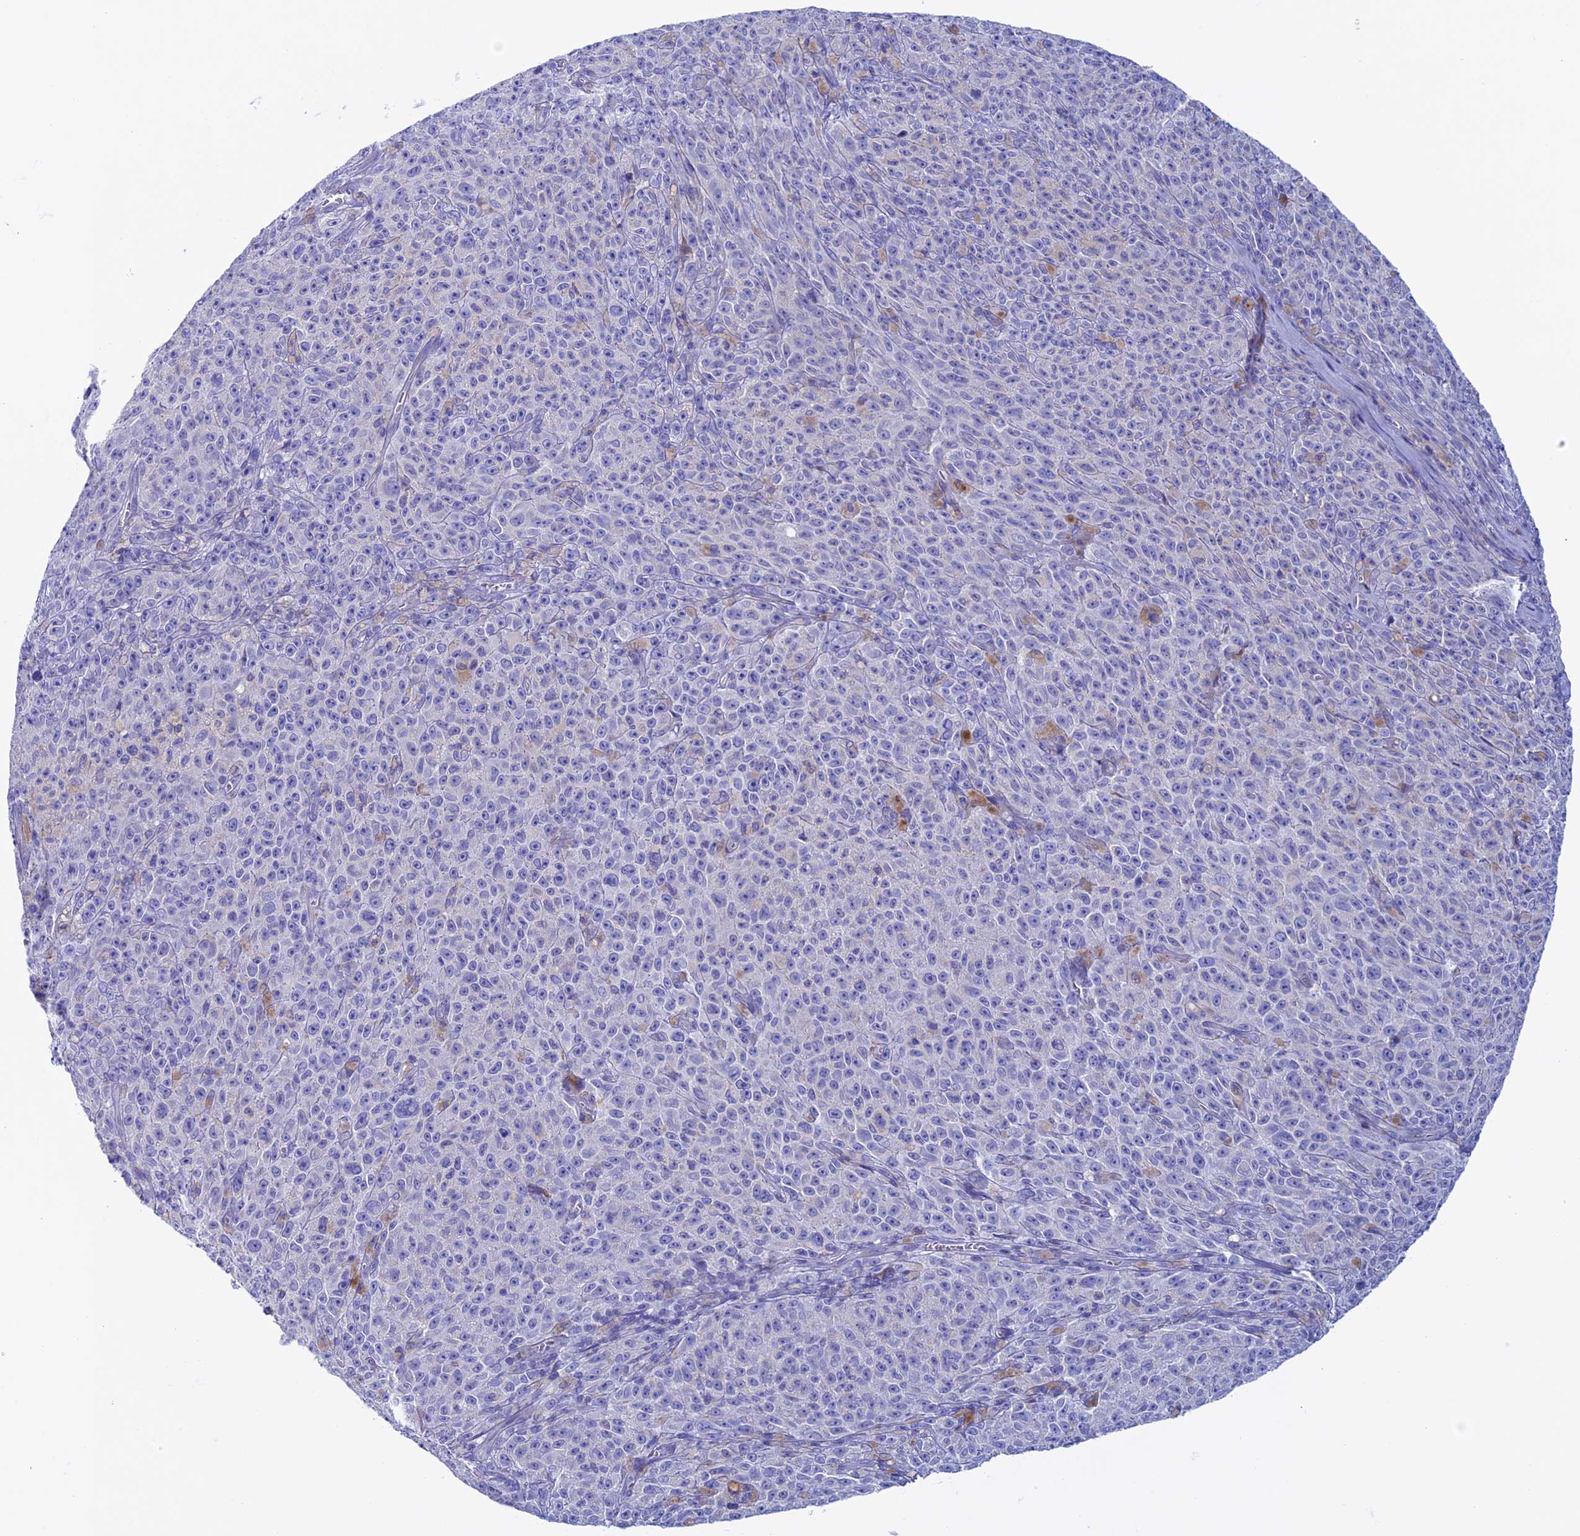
{"staining": {"intensity": "negative", "quantity": "none", "location": "none"}, "tissue": "melanoma", "cell_type": "Tumor cells", "image_type": "cancer", "snomed": [{"axis": "morphology", "description": "Malignant melanoma, NOS"}, {"axis": "topography", "description": "Skin"}], "caption": "High power microscopy histopathology image of an immunohistochemistry photomicrograph of malignant melanoma, revealing no significant expression in tumor cells. (Immunohistochemistry (ihc), brightfield microscopy, high magnification).", "gene": "SLC15A5", "patient": {"sex": "female", "age": 82}}